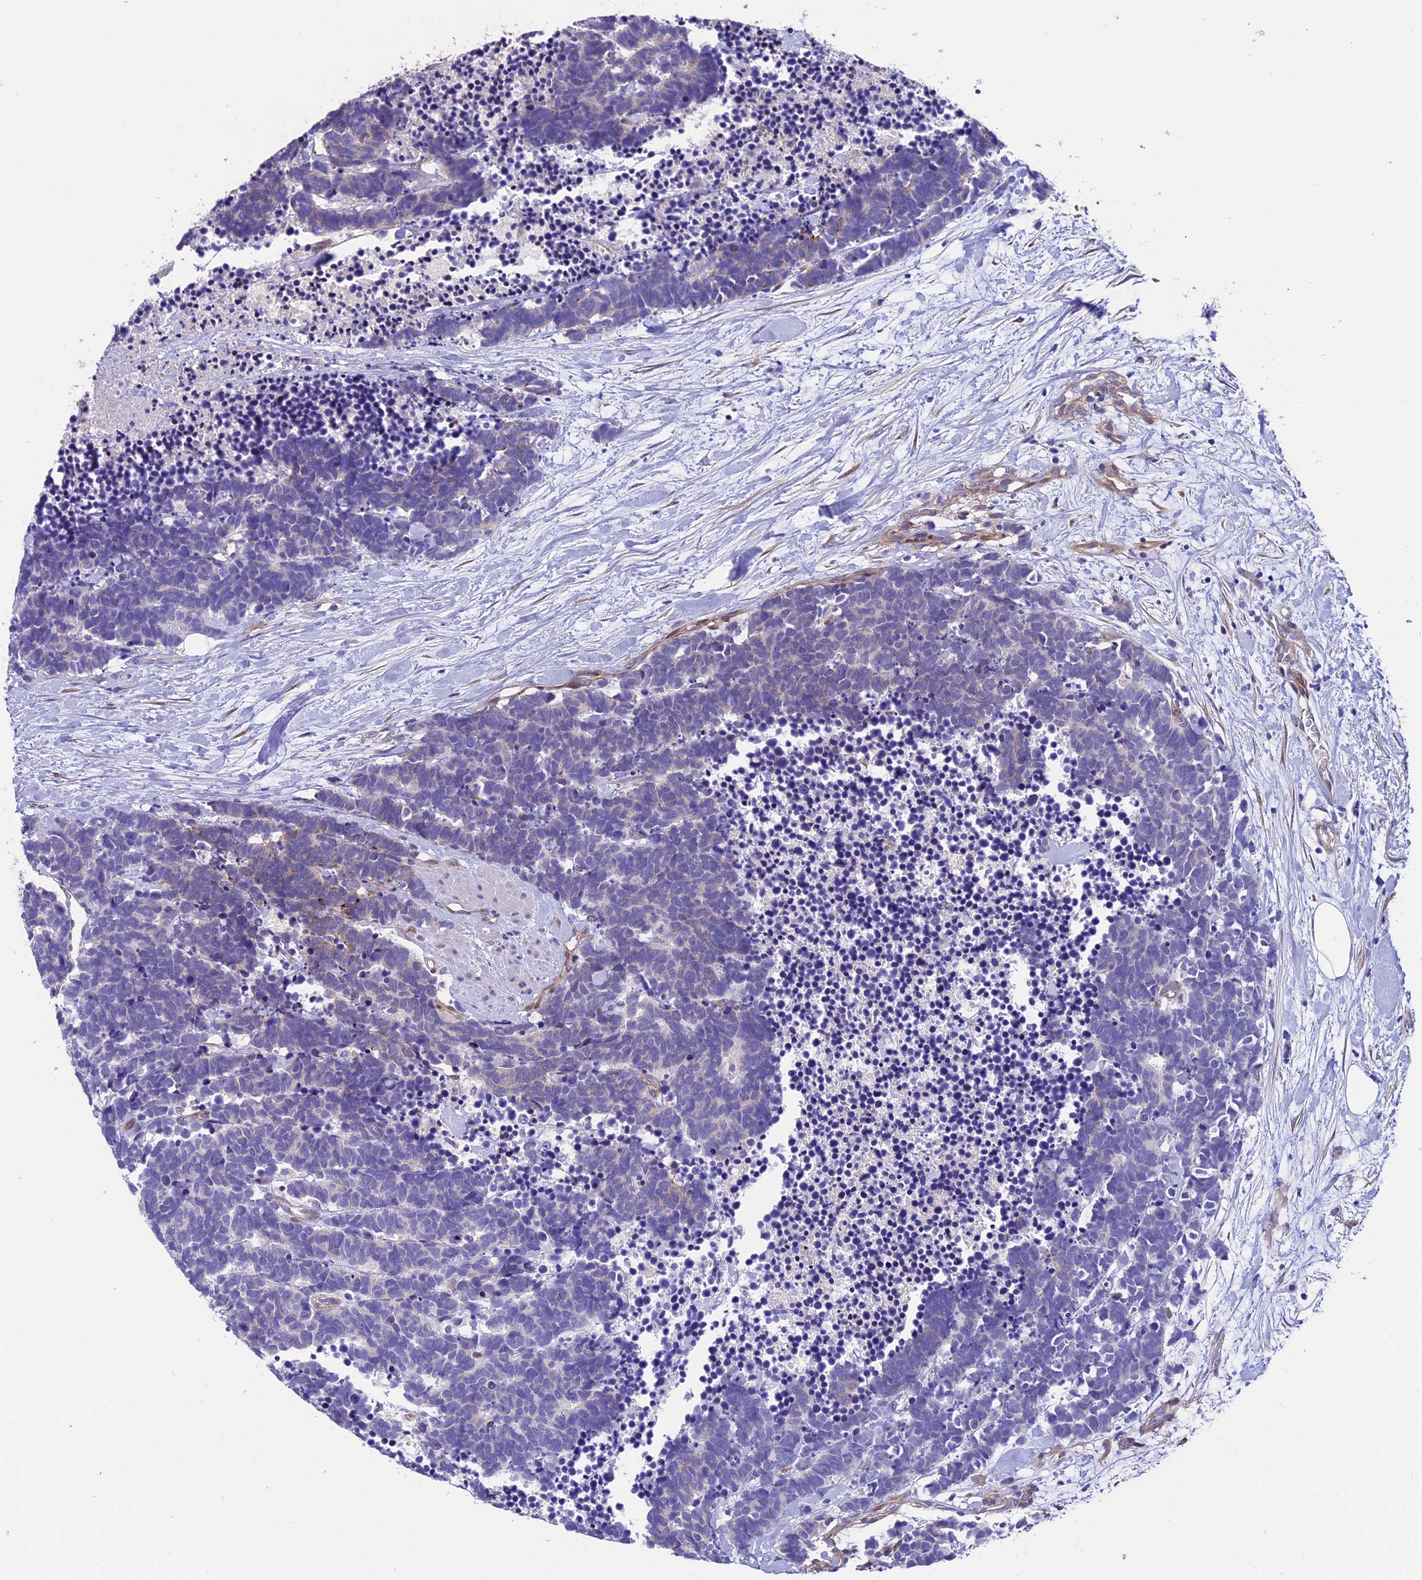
{"staining": {"intensity": "negative", "quantity": "none", "location": "none"}, "tissue": "carcinoid", "cell_type": "Tumor cells", "image_type": "cancer", "snomed": [{"axis": "morphology", "description": "Carcinoma, NOS"}, {"axis": "morphology", "description": "Carcinoid, malignant, NOS"}, {"axis": "topography", "description": "Urinary bladder"}], "caption": "Carcinoid was stained to show a protein in brown. There is no significant positivity in tumor cells.", "gene": "TMEM171", "patient": {"sex": "male", "age": 57}}